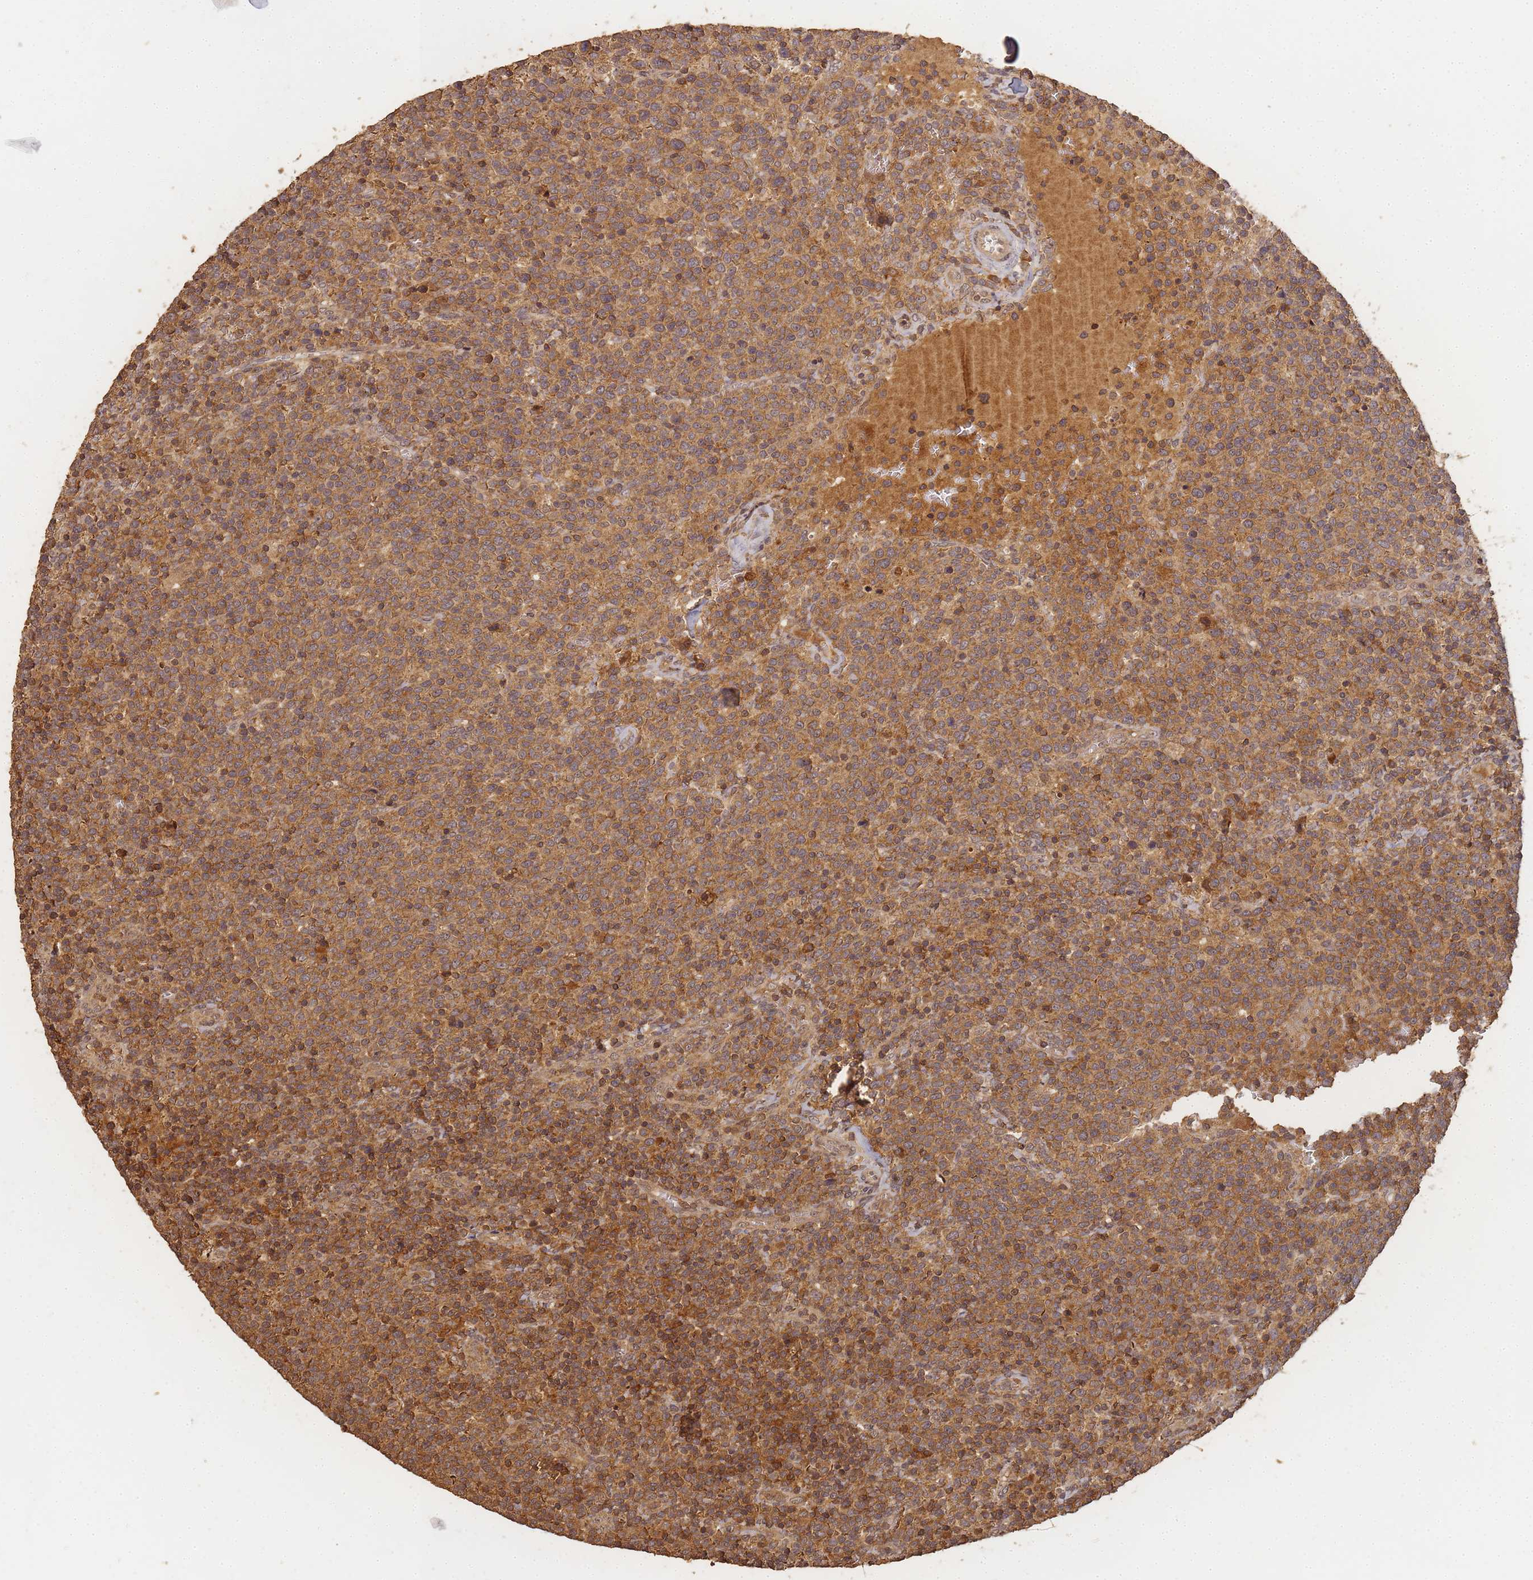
{"staining": {"intensity": "moderate", "quantity": ">75%", "location": "cytoplasmic/membranous"}, "tissue": "lymphoma", "cell_type": "Tumor cells", "image_type": "cancer", "snomed": [{"axis": "morphology", "description": "Malignant lymphoma, non-Hodgkin's type, High grade"}, {"axis": "topography", "description": "Lymph node"}], "caption": "High-grade malignant lymphoma, non-Hodgkin's type was stained to show a protein in brown. There is medium levels of moderate cytoplasmic/membranous staining in about >75% of tumor cells.", "gene": "ALKBH1", "patient": {"sex": "male", "age": 61}}